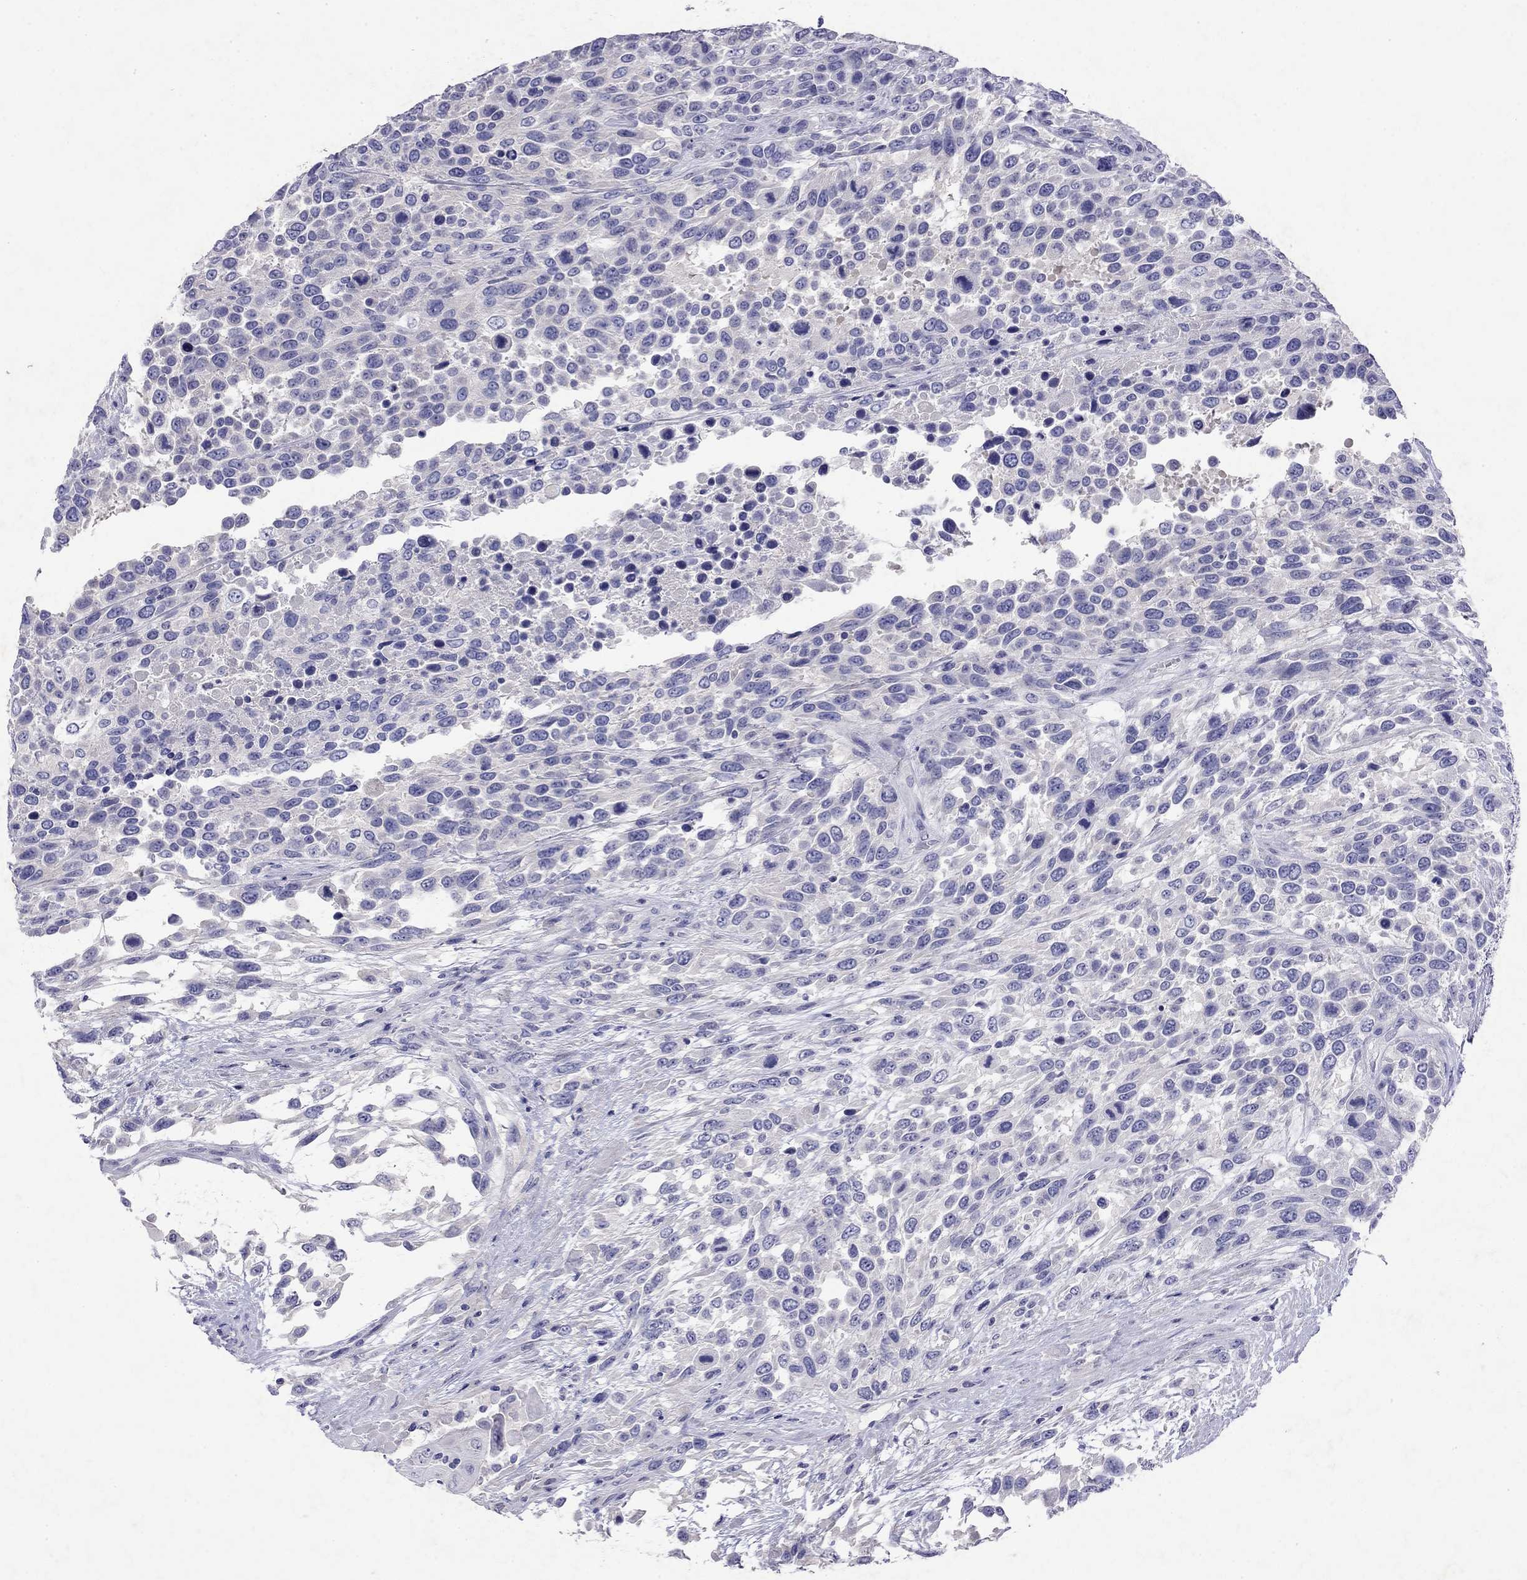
{"staining": {"intensity": "negative", "quantity": "none", "location": "none"}, "tissue": "urothelial cancer", "cell_type": "Tumor cells", "image_type": "cancer", "snomed": [{"axis": "morphology", "description": "Urothelial carcinoma, High grade"}, {"axis": "topography", "description": "Urinary bladder"}], "caption": "Human urothelial carcinoma (high-grade) stained for a protein using IHC exhibits no positivity in tumor cells.", "gene": "GNAT3", "patient": {"sex": "female", "age": 70}}